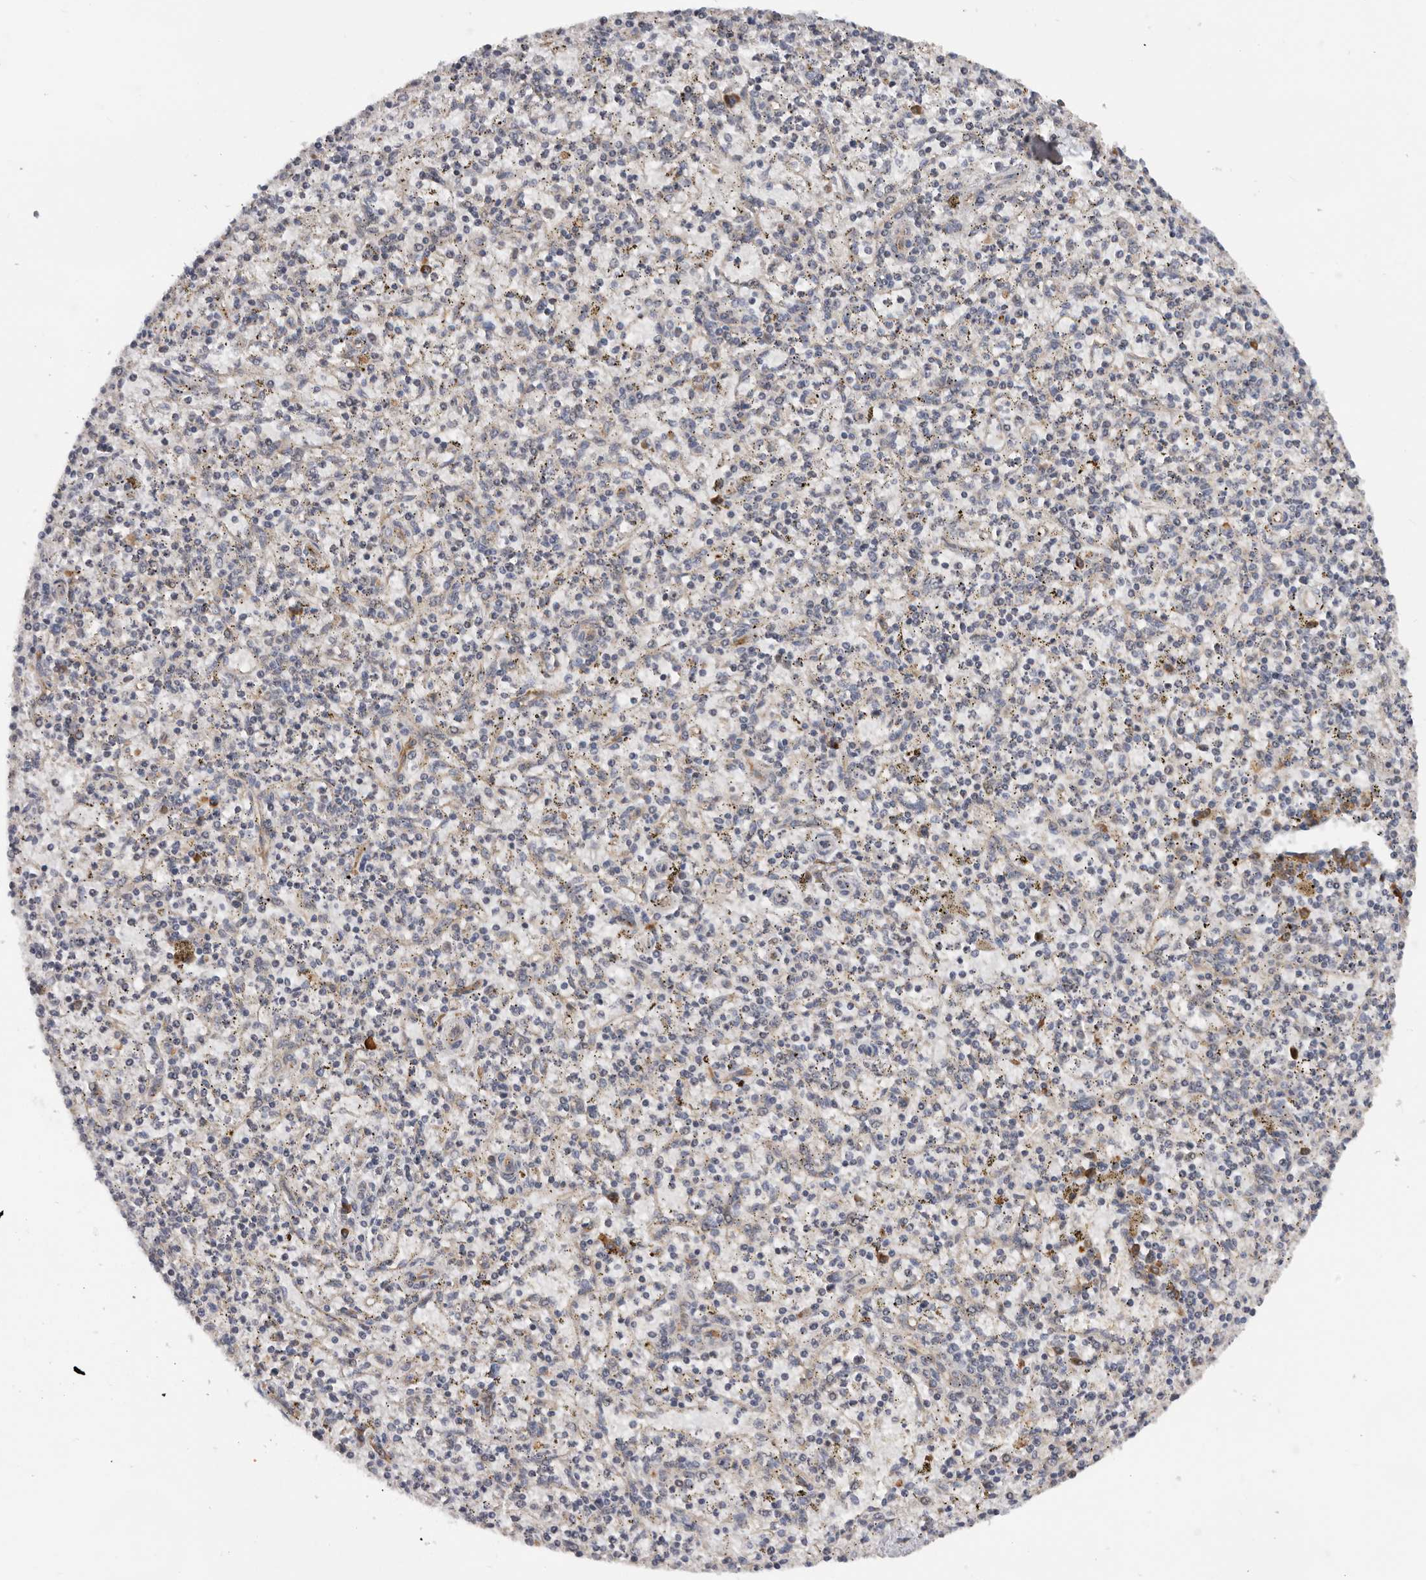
{"staining": {"intensity": "weak", "quantity": "<25%", "location": "cytoplasmic/membranous"}, "tissue": "spleen", "cell_type": "Cells in red pulp", "image_type": "normal", "snomed": [{"axis": "morphology", "description": "Normal tissue, NOS"}, {"axis": "topography", "description": "Spleen"}], "caption": "Cells in red pulp are negative for brown protein staining in benign spleen.", "gene": "RNF157", "patient": {"sex": "male", "age": 72}}